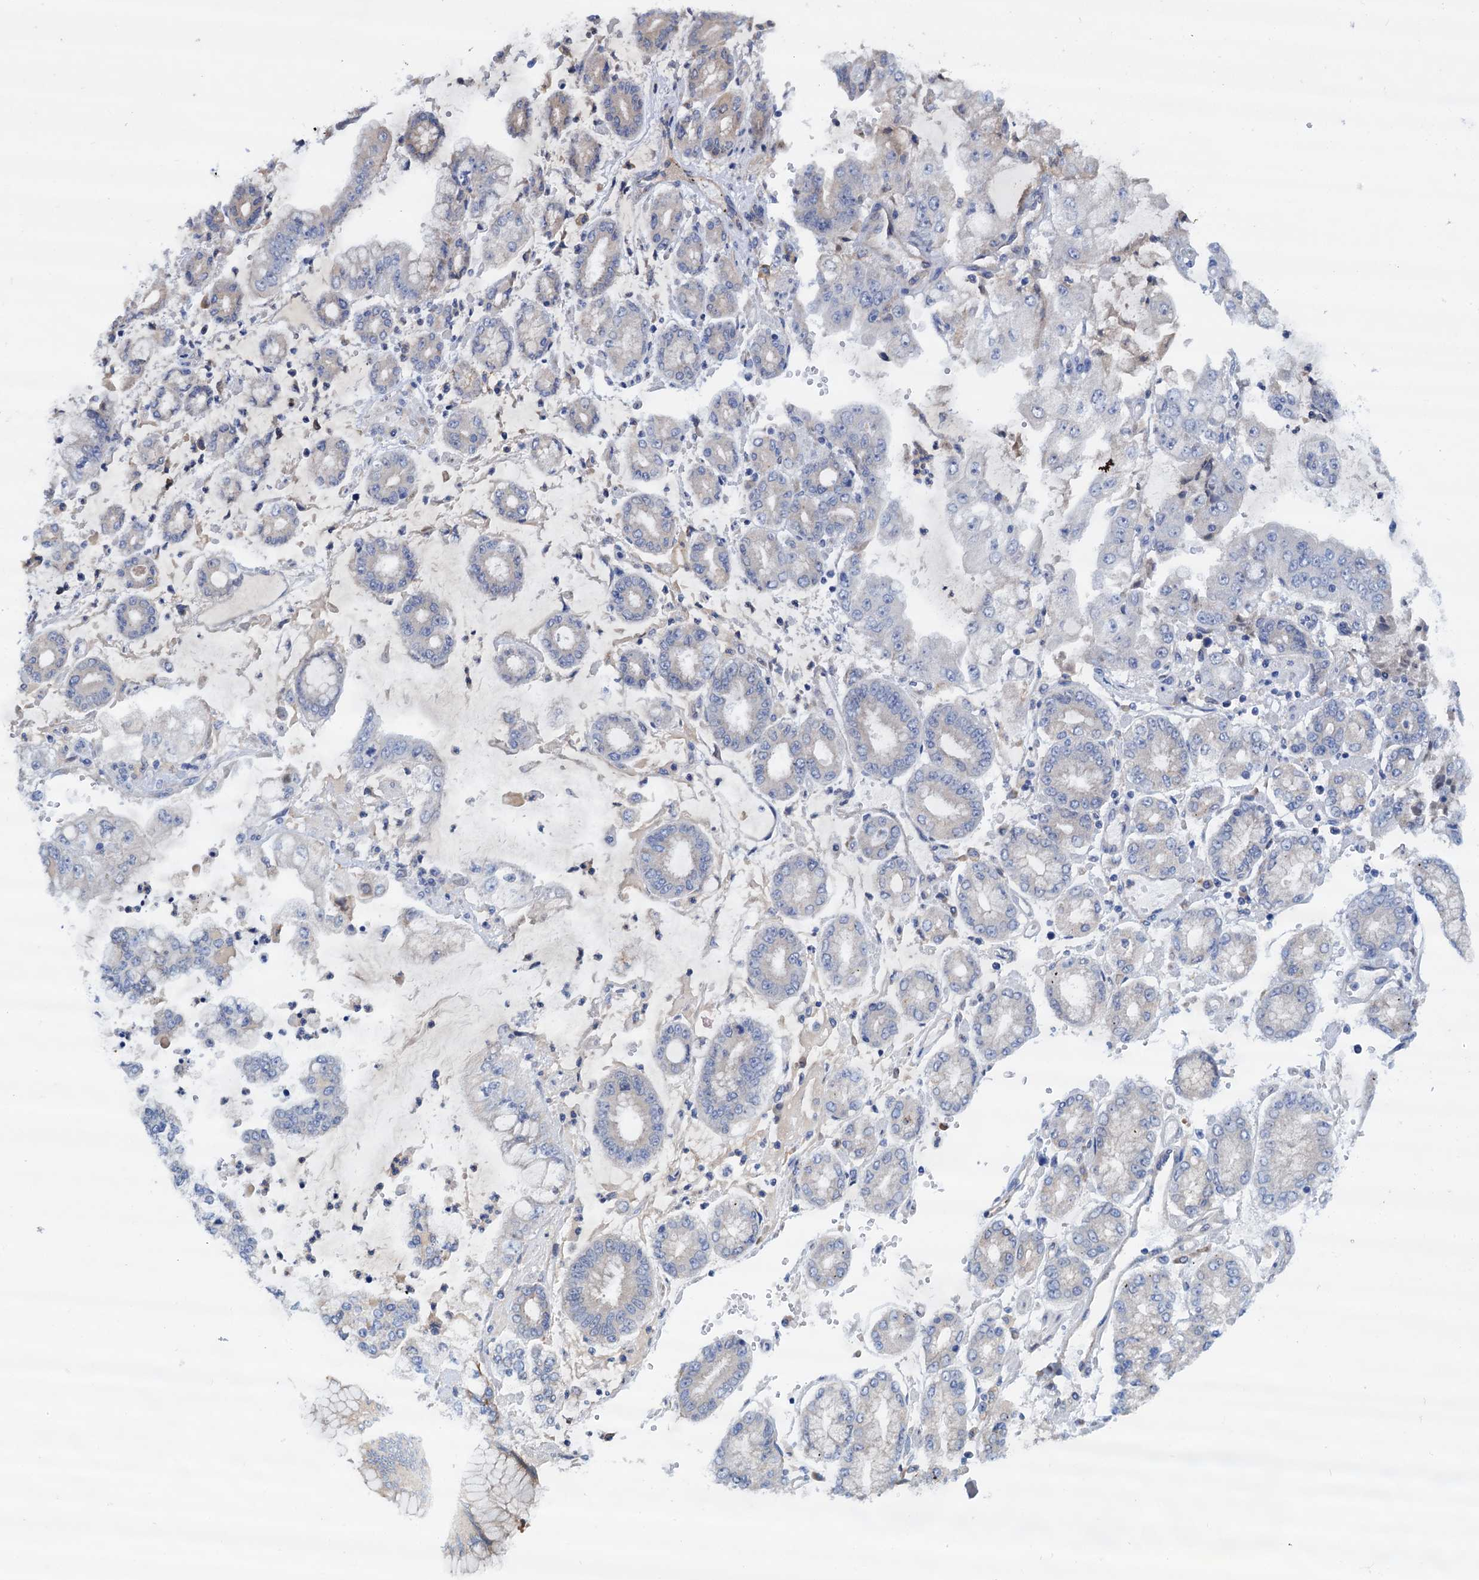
{"staining": {"intensity": "negative", "quantity": "none", "location": "none"}, "tissue": "stomach cancer", "cell_type": "Tumor cells", "image_type": "cancer", "snomed": [{"axis": "morphology", "description": "Adenocarcinoma, NOS"}, {"axis": "topography", "description": "Stomach"}], "caption": "The immunohistochemistry (IHC) image has no significant expression in tumor cells of stomach adenocarcinoma tissue.", "gene": "RASSF9", "patient": {"sex": "male", "age": 76}}